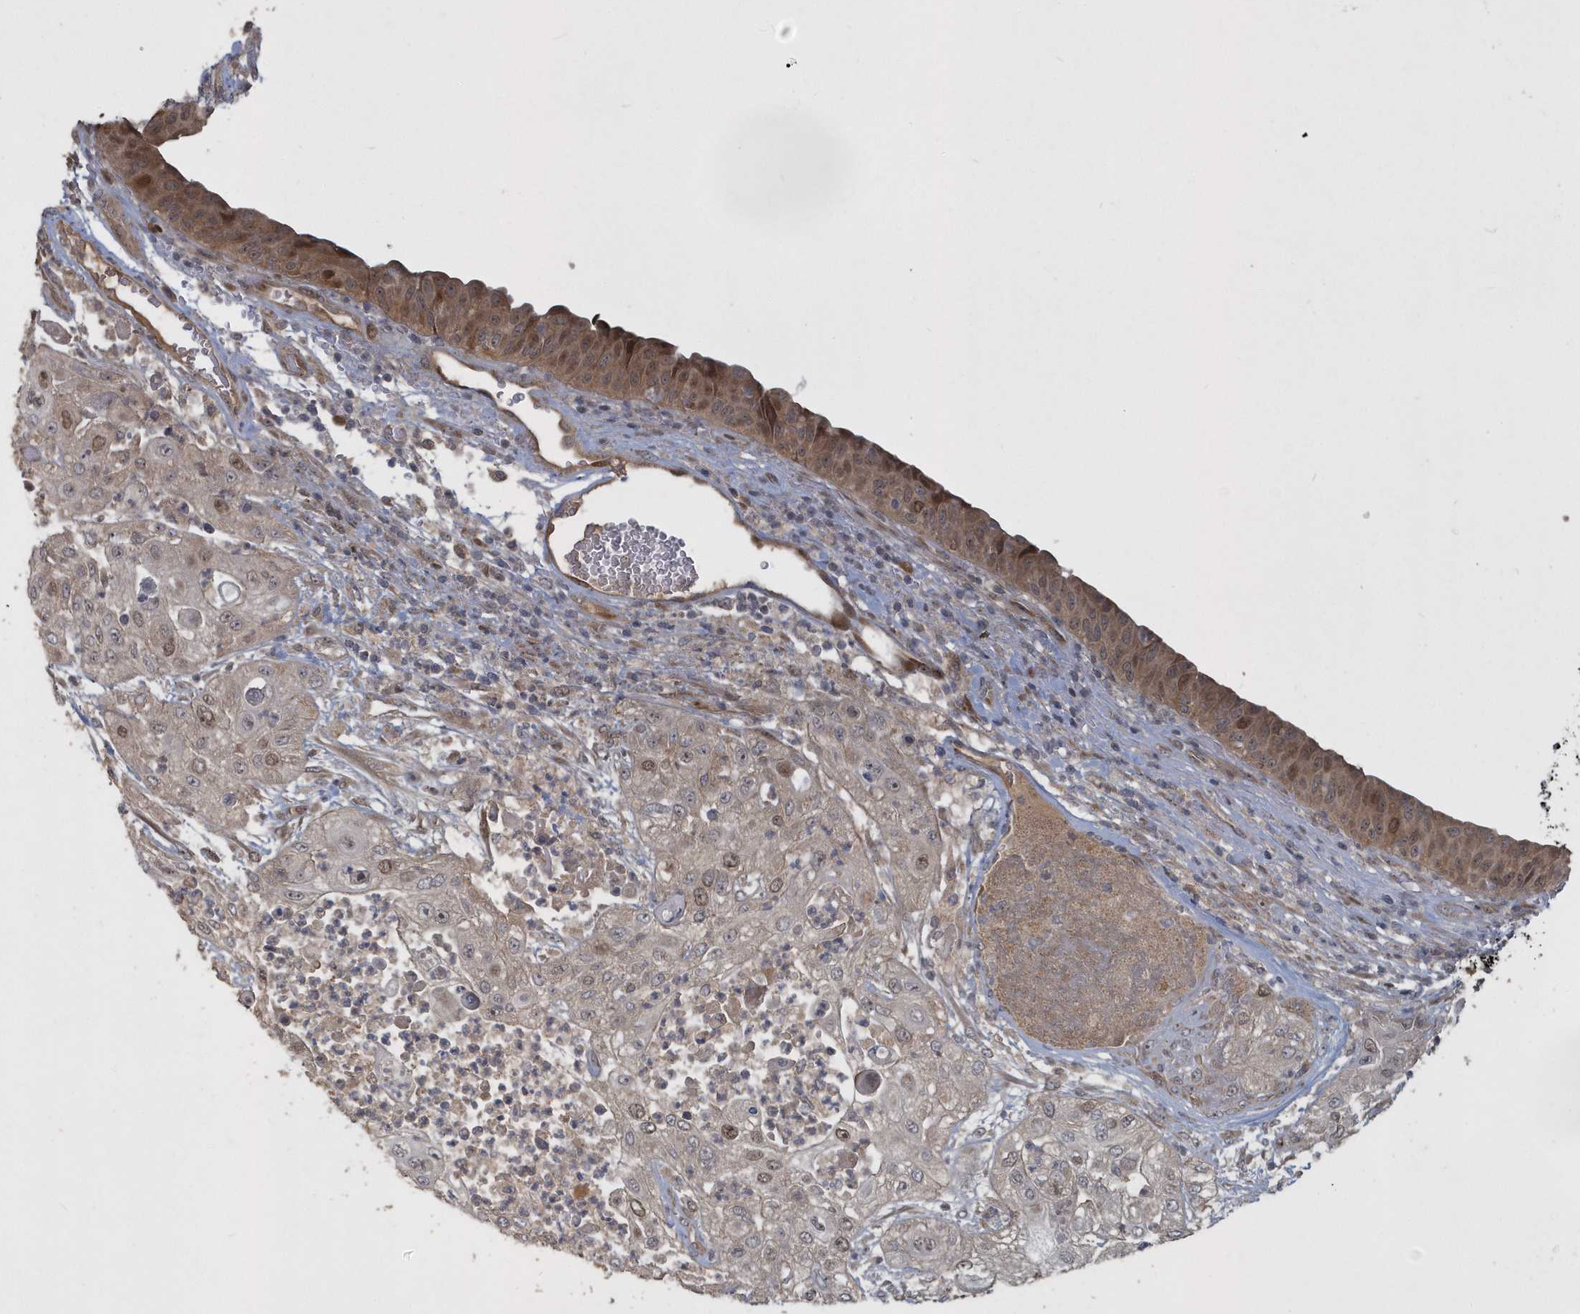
{"staining": {"intensity": "weak", "quantity": "25%-75%", "location": "nuclear"}, "tissue": "urothelial cancer", "cell_type": "Tumor cells", "image_type": "cancer", "snomed": [{"axis": "morphology", "description": "Urothelial carcinoma, High grade"}, {"axis": "topography", "description": "Urinary bladder"}], "caption": "Immunohistochemistry (IHC) photomicrograph of neoplastic tissue: urothelial cancer stained using immunohistochemistry (IHC) displays low levels of weak protein expression localized specifically in the nuclear of tumor cells, appearing as a nuclear brown color.", "gene": "TRAIP", "patient": {"sex": "female", "age": 79}}